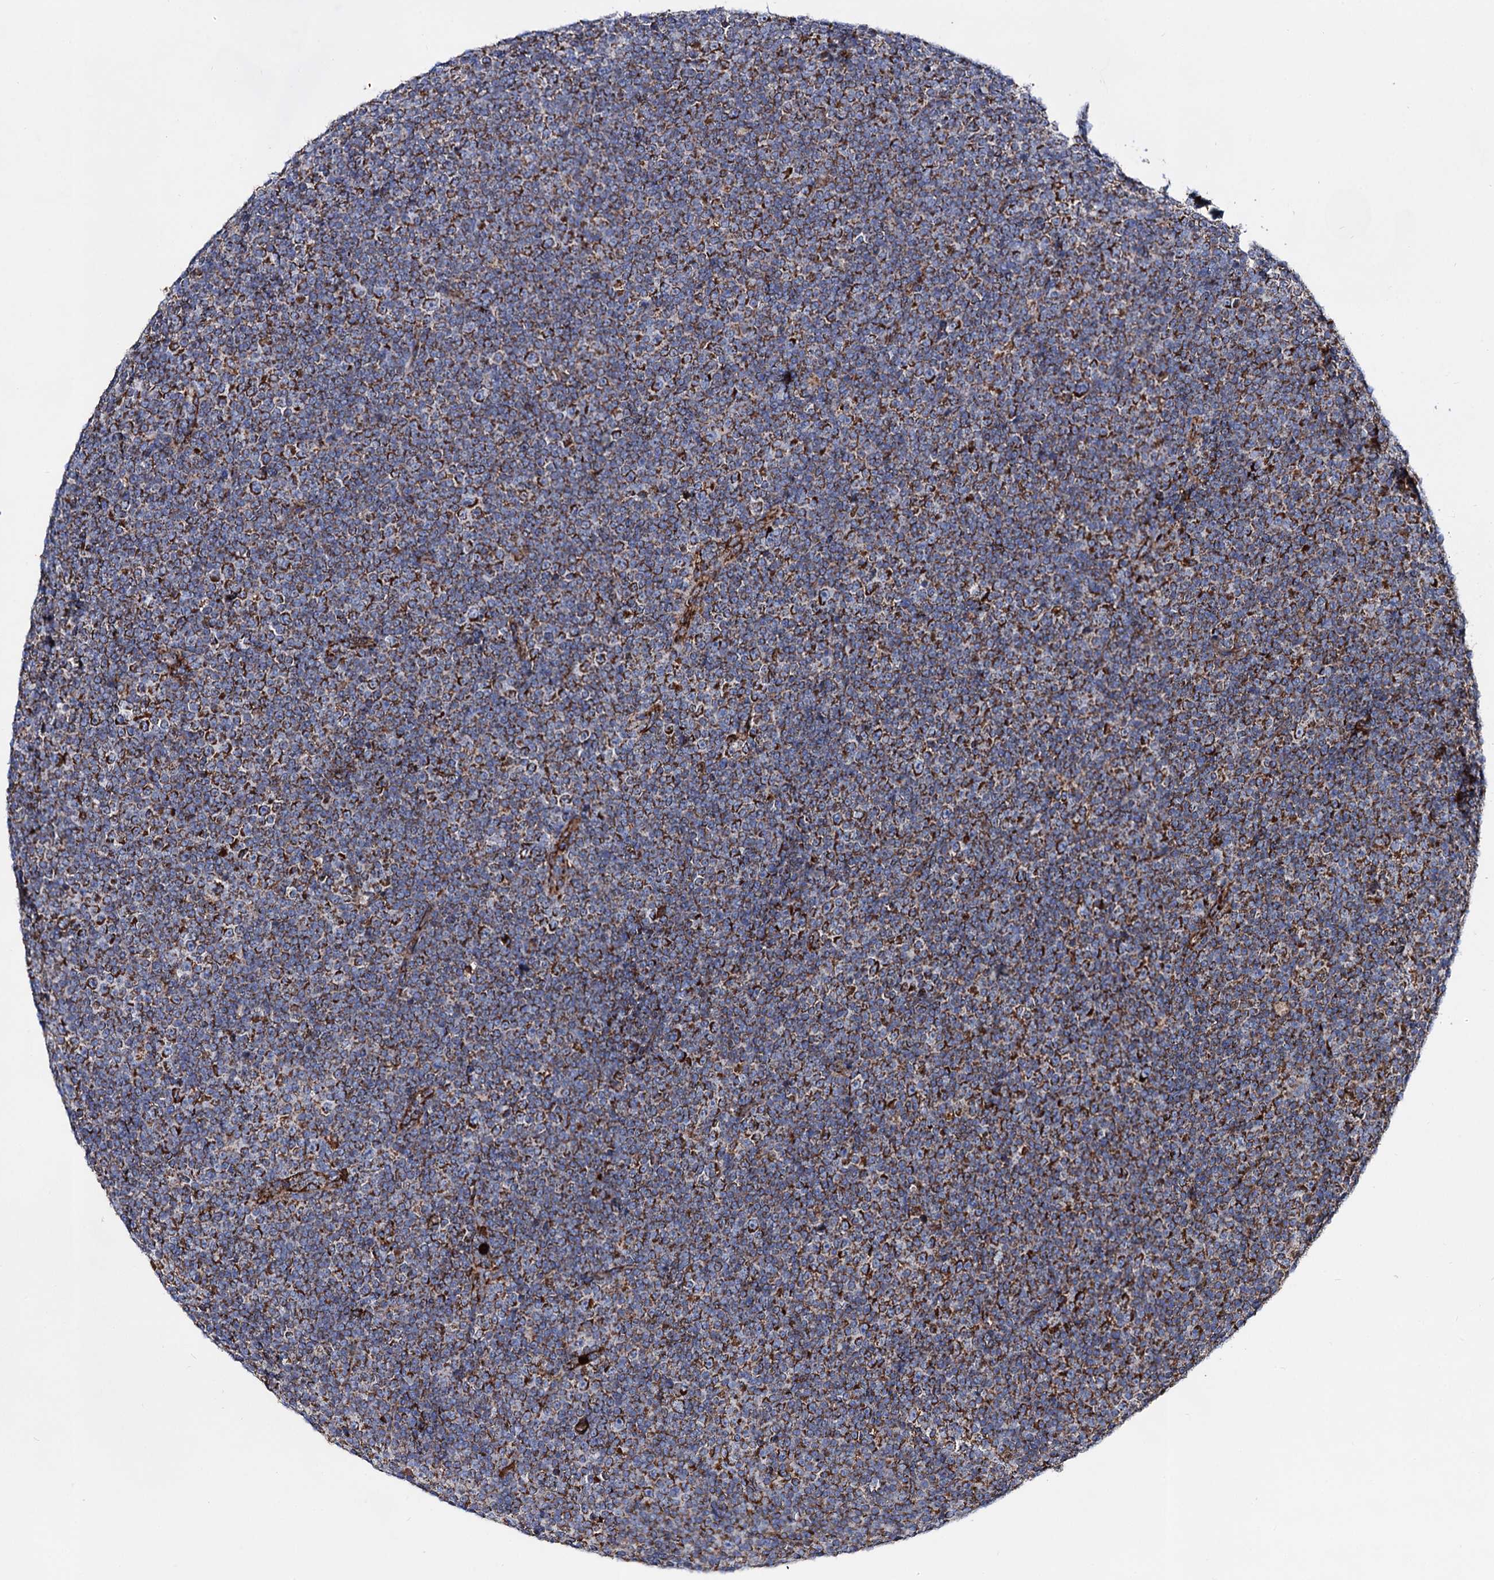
{"staining": {"intensity": "moderate", "quantity": ">75%", "location": "cytoplasmic/membranous"}, "tissue": "lymphoma", "cell_type": "Tumor cells", "image_type": "cancer", "snomed": [{"axis": "morphology", "description": "Malignant lymphoma, non-Hodgkin's type, Low grade"}, {"axis": "topography", "description": "Lymph node"}], "caption": "High-power microscopy captured an immunohistochemistry micrograph of low-grade malignant lymphoma, non-Hodgkin's type, revealing moderate cytoplasmic/membranous positivity in approximately >75% of tumor cells.", "gene": "ACAD9", "patient": {"sex": "female", "age": 67}}